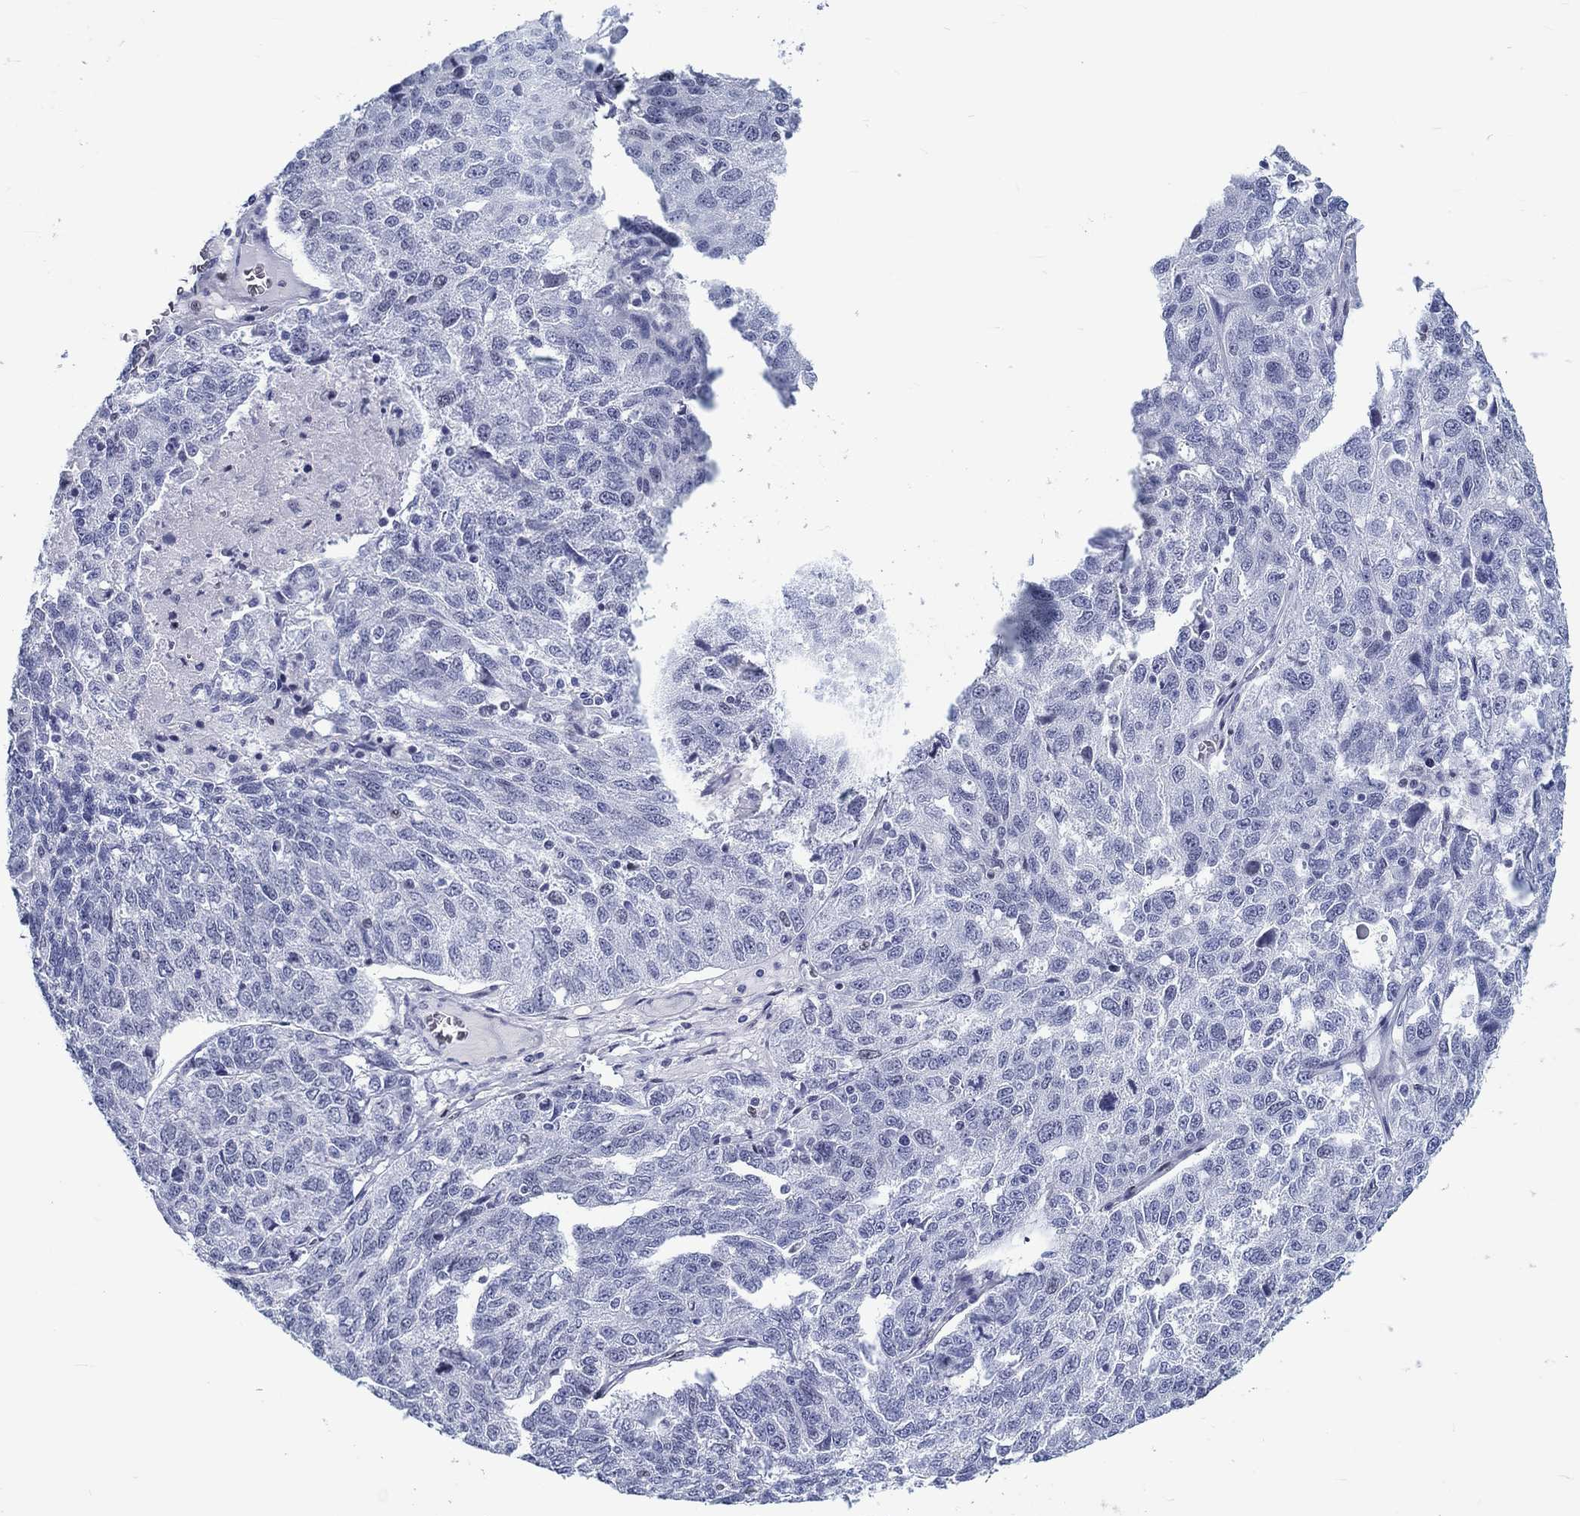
{"staining": {"intensity": "negative", "quantity": "none", "location": "none"}, "tissue": "ovarian cancer", "cell_type": "Tumor cells", "image_type": "cancer", "snomed": [{"axis": "morphology", "description": "Cystadenocarcinoma, serous, NOS"}, {"axis": "topography", "description": "Ovary"}], "caption": "Ovarian cancer (serous cystadenocarcinoma) stained for a protein using IHC shows no expression tumor cells.", "gene": "H1-1", "patient": {"sex": "female", "age": 71}}